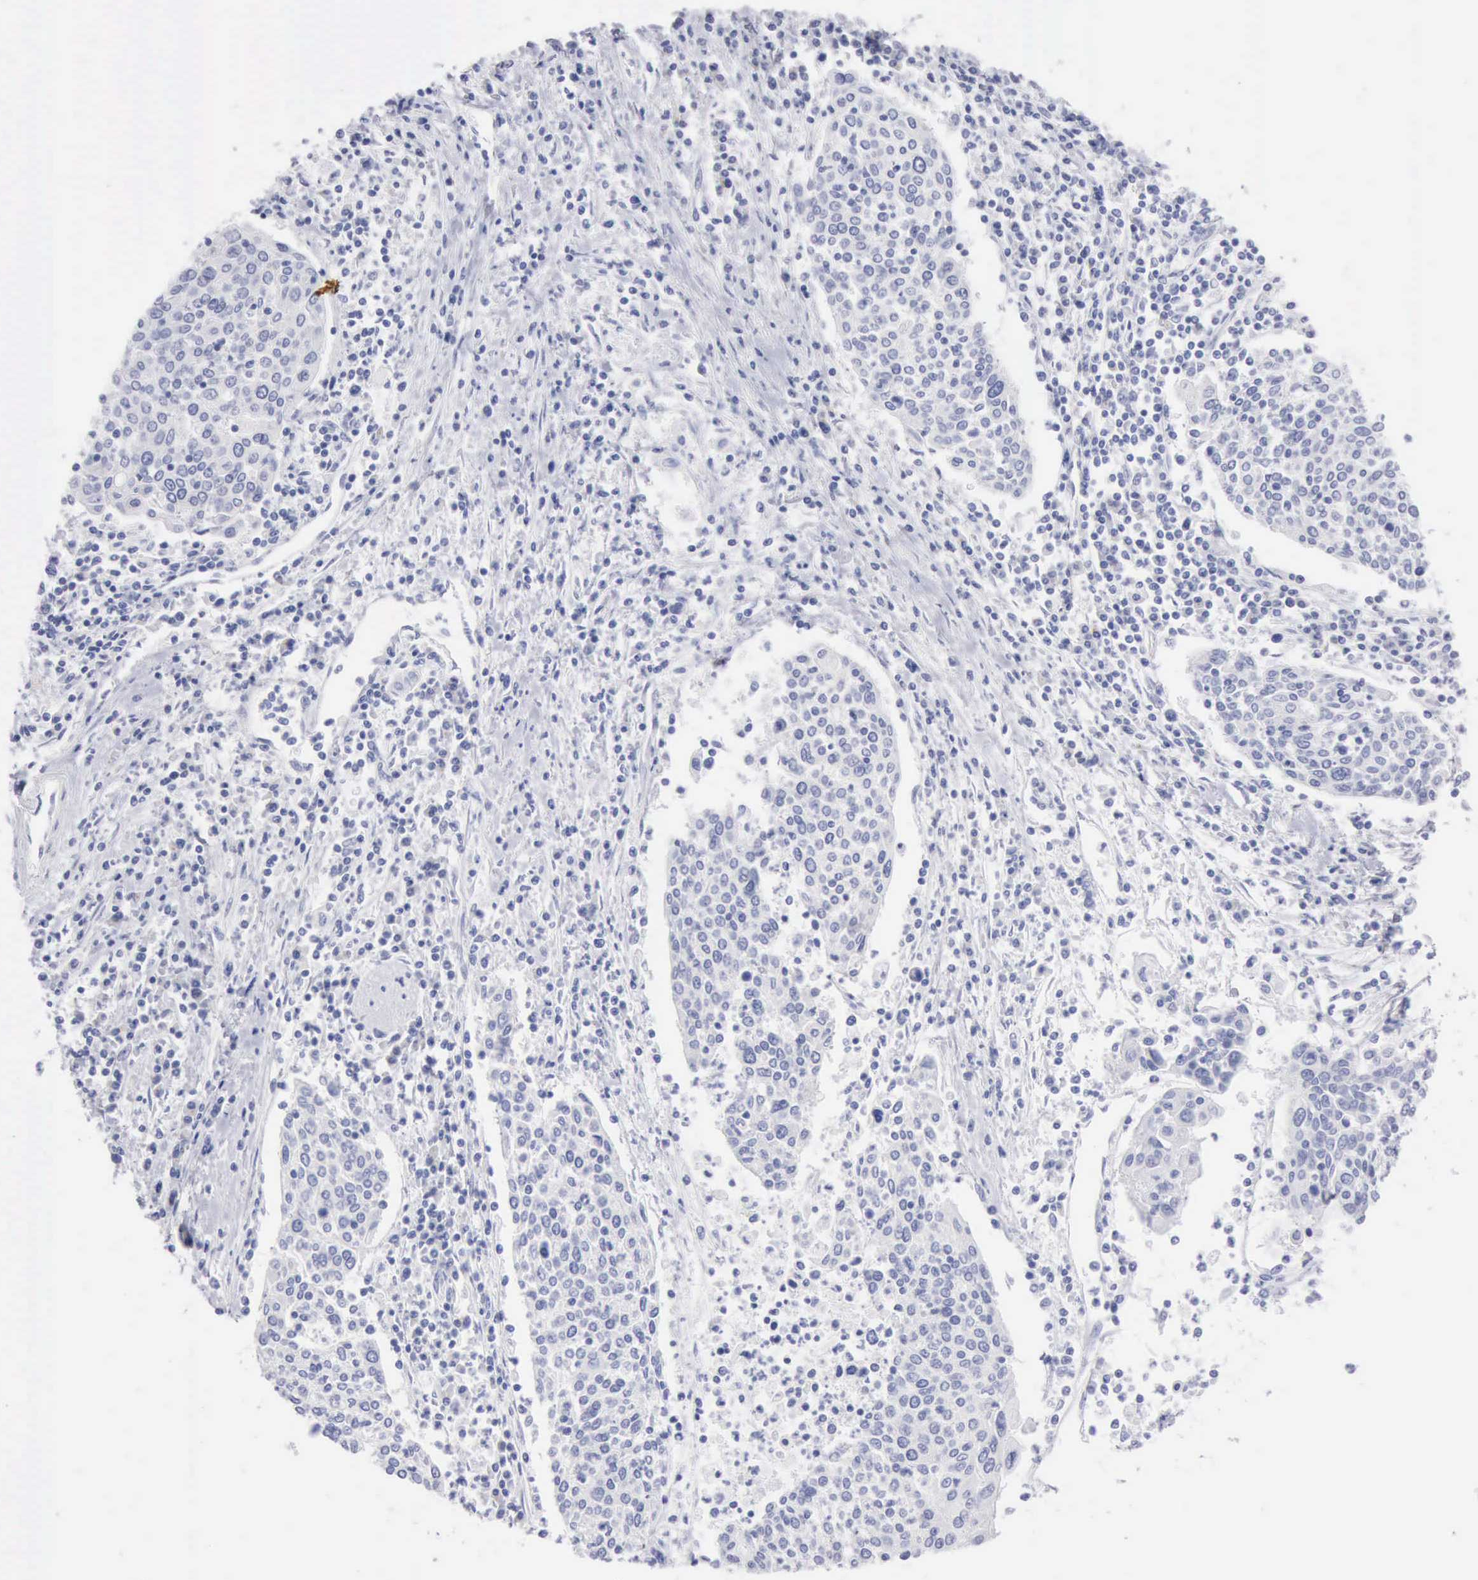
{"staining": {"intensity": "negative", "quantity": "none", "location": "none"}, "tissue": "cervical cancer", "cell_type": "Tumor cells", "image_type": "cancer", "snomed": [{"axis": "morphology", "description": "Squamous cell carcinoma, NOS"}, {"axis": "topography", "description": "Cervix"}], "caption": "Tumor cells show no significant expression in cervical squamous cell carcinoma.", "gene": "ANGEL1", "patient": {"sex": "female", "age": 40}}